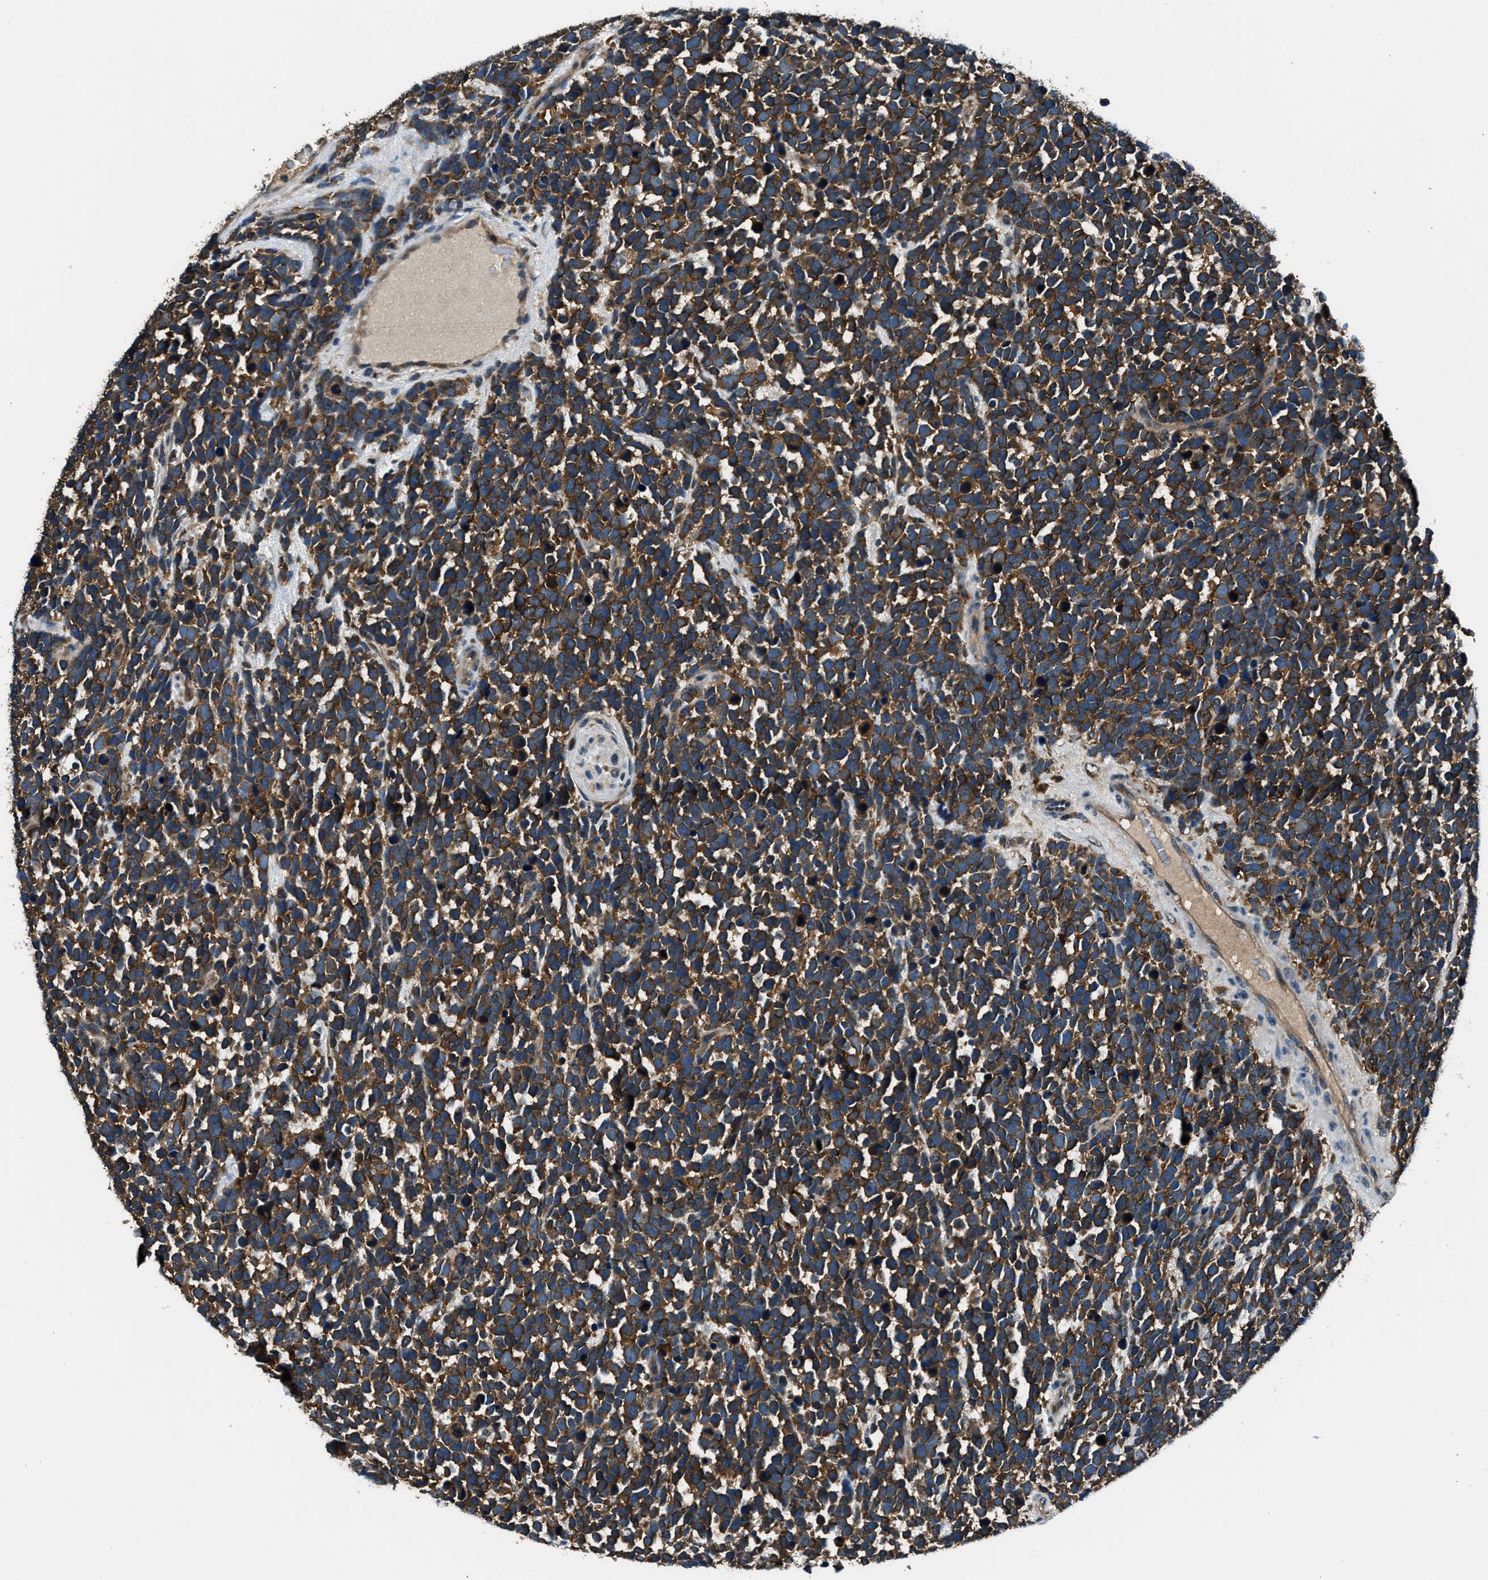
{"staining": {"intensity": "strong", "quantity": ">75%", "location": "cytoplasmic/membranous"}, "tissue": "urothelial cancer", "cell_type": "Tumor cells", "image_type": "cancer", "snomed": [{"axis": "morphology", "description": "Urothelial carcinoma, High grade"}, {"axis": "topography", "description": "Urinary bladder"}], "caption": "Protein expression analysis of urothelial cancer exhibits strong cytoplasmic/membranous expression in about >75% of tumor cells.", "gene": "ARFGAP2", "patient": {"sex": "female", "age": 82}}